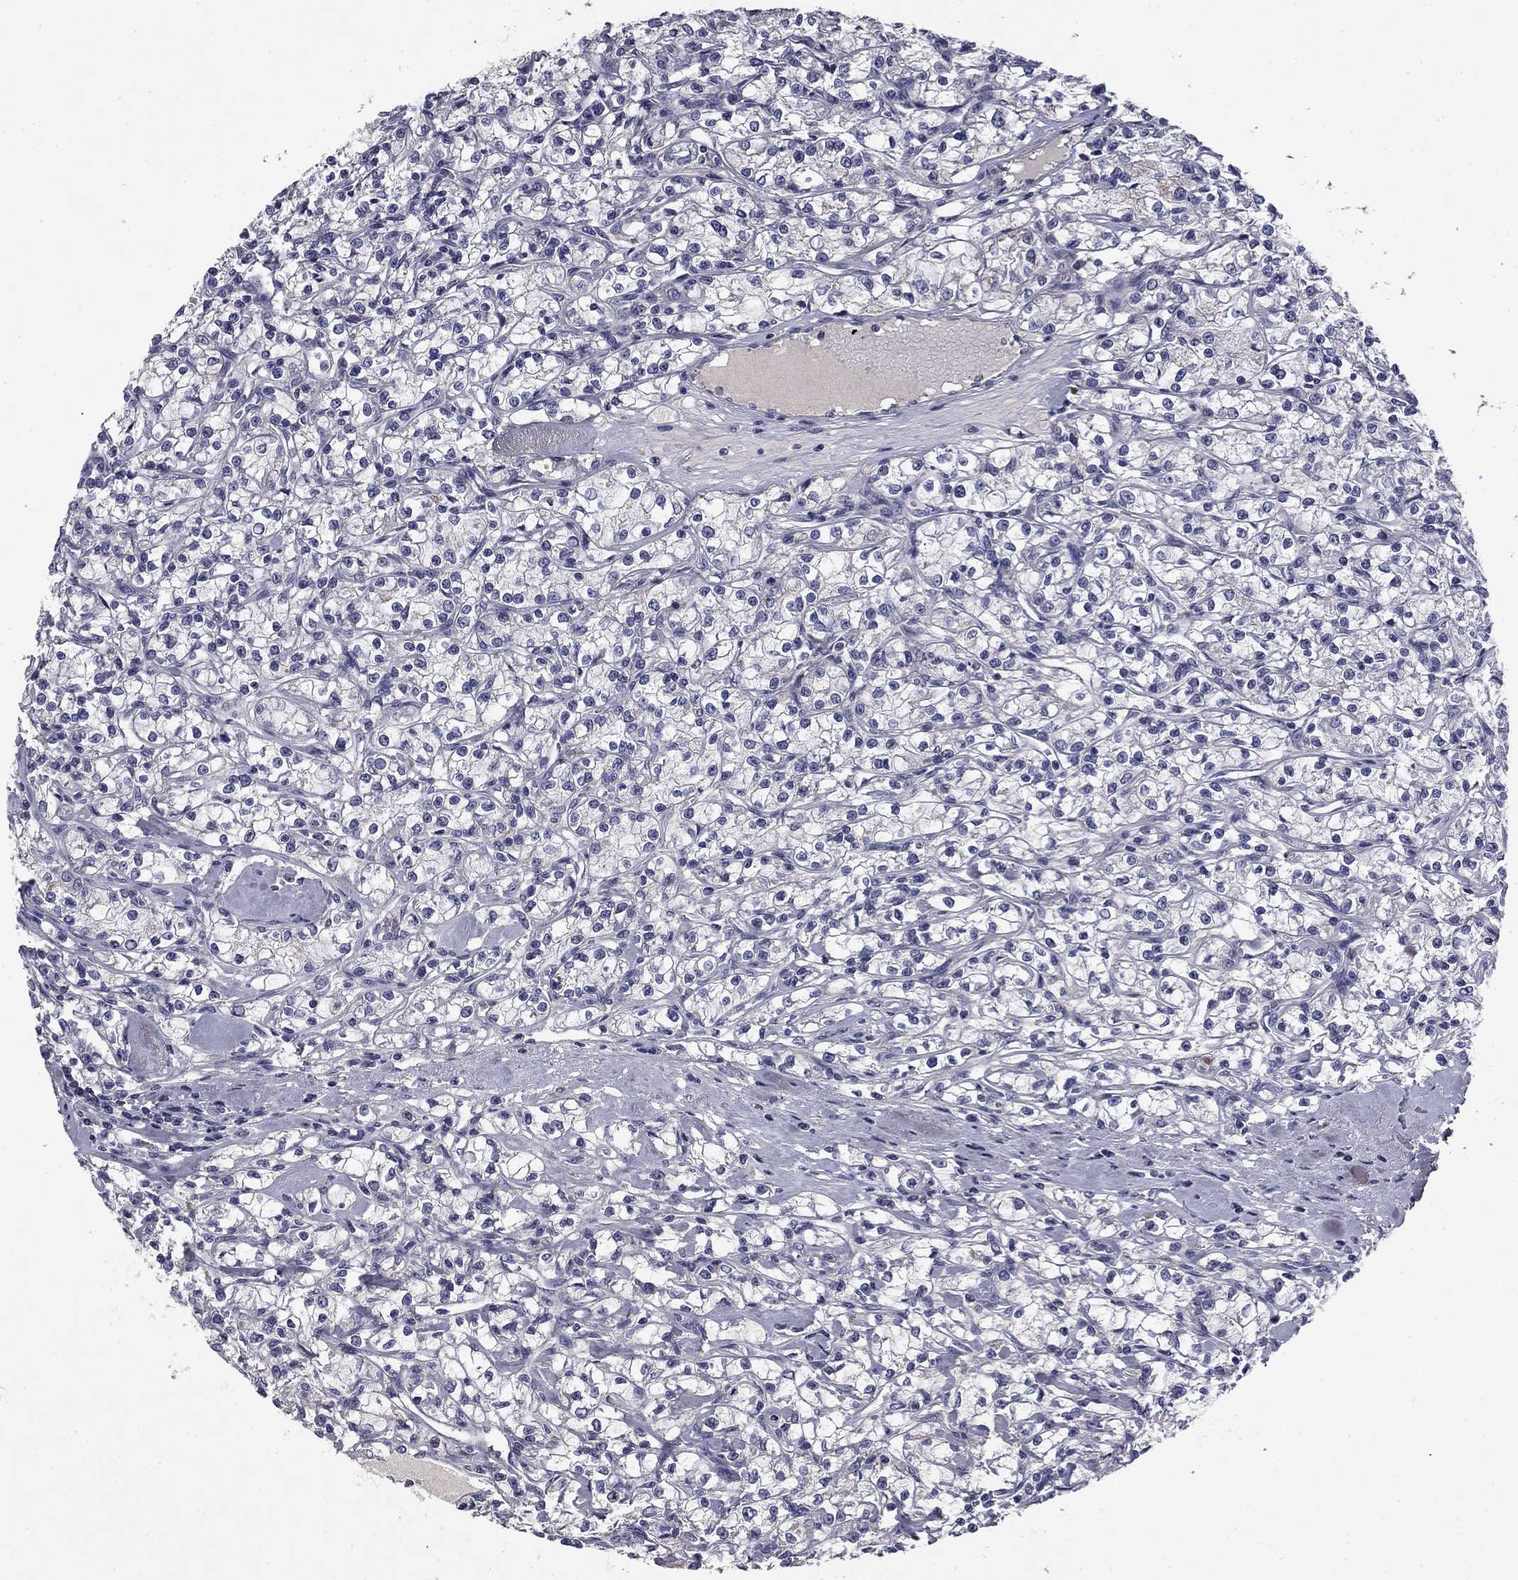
{"staining": {"intensity": "negative", "quantity": "none", "location": "none"}, "tissue": "renal cancer", "cell_type": "Tumor cells", "image_type": "cancer", "snomed": [{"axis": "morphology", "description": "Adenocarcinoma, NOS"}, {"axis": "topography", "description": "Kidney"}], "caption": "The immunohistochemistry micrograph has no significant expression in tumor cells of renal cancer tissue.", "gene": "COL2A1", "patient": {"sex": "female", "age": 59}}